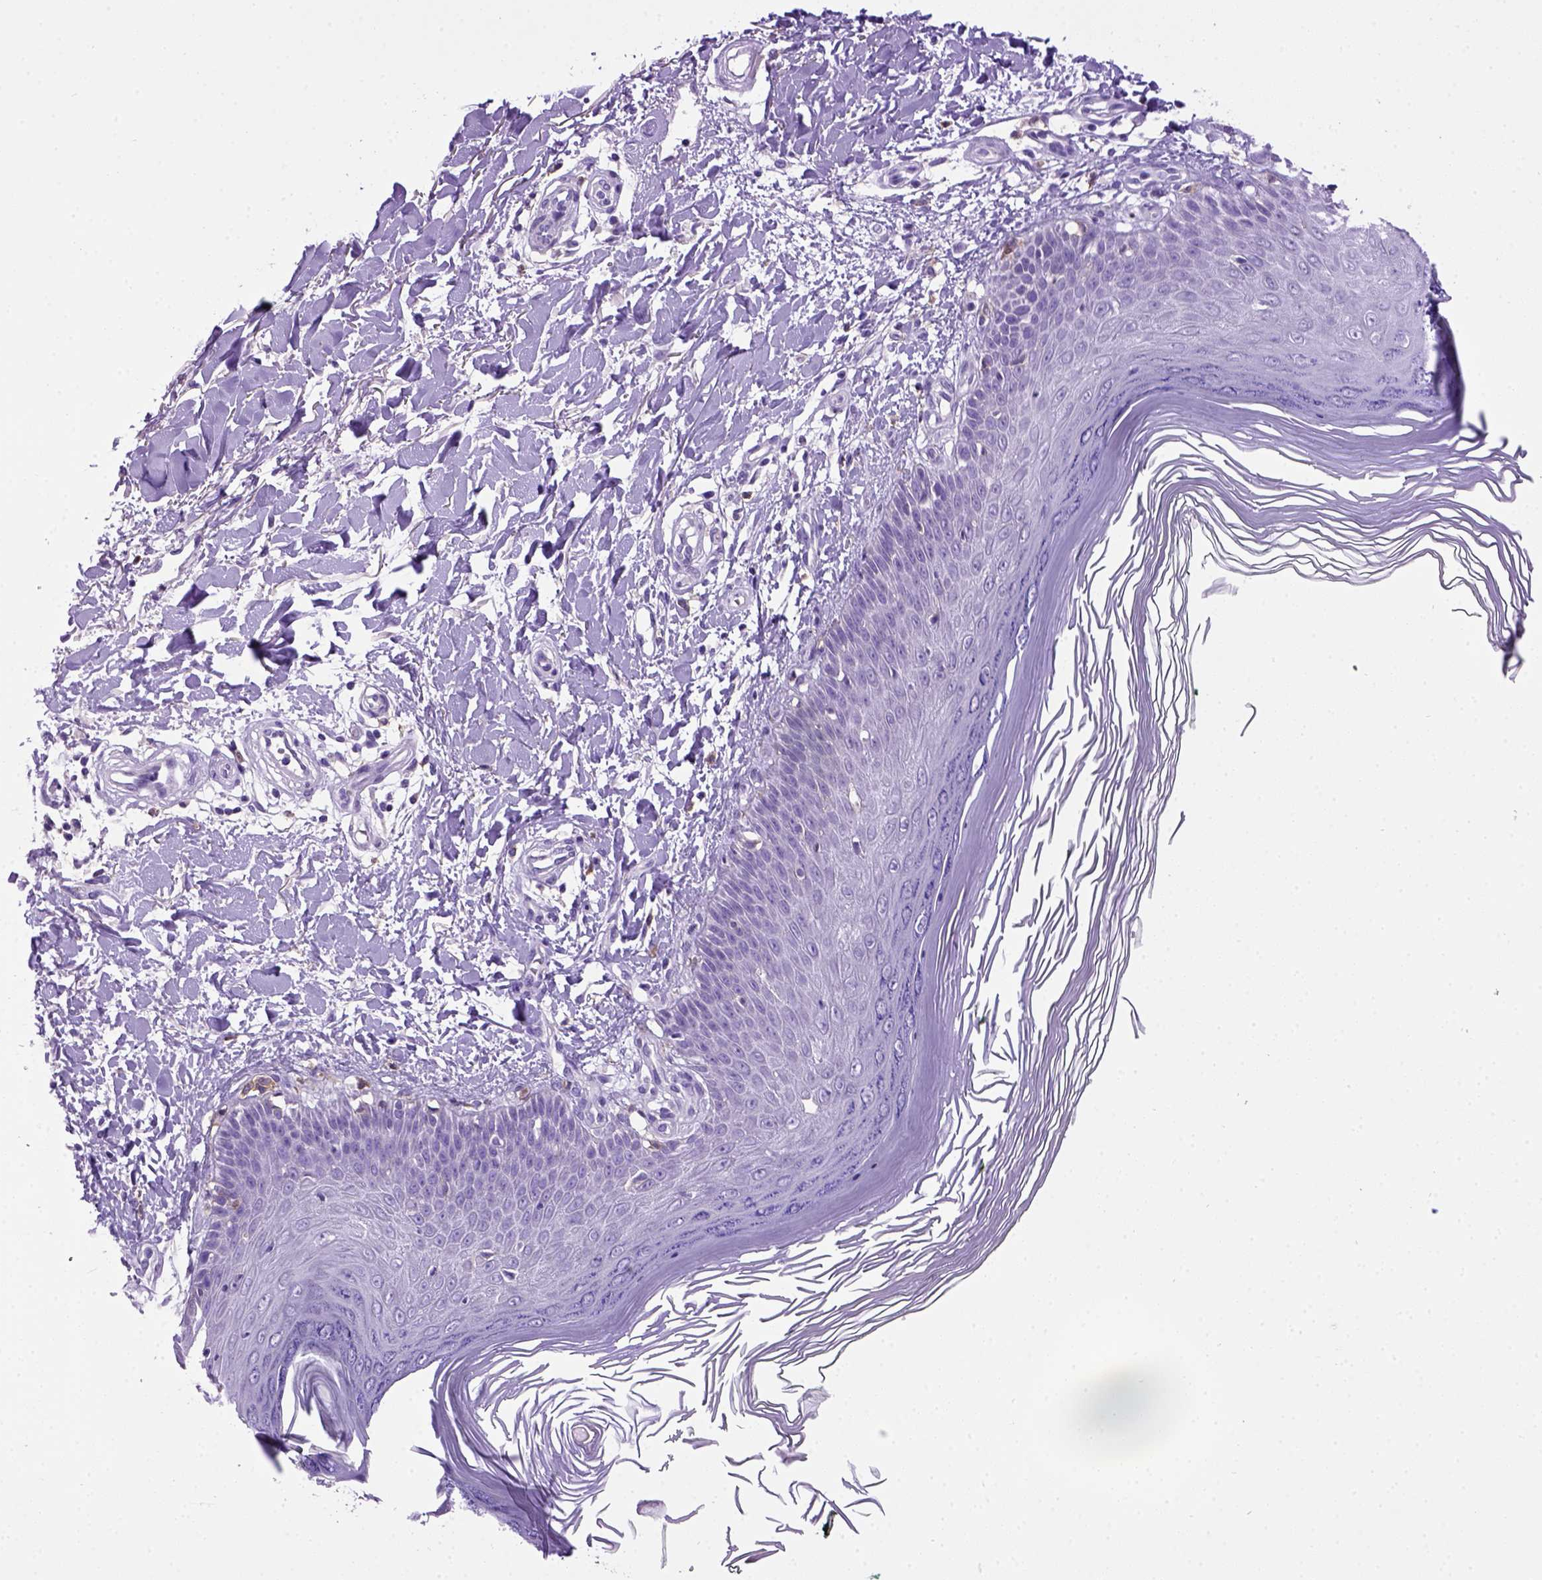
{"staining": {"intensity": "negative", "quantity": "none", "location": "none"}, "tissue": "skin", "cell_type": "Fibroblasts", "image_type": "normal", "snomed": [{"axis": "morphology", "description": "Normal tissue, NOS"}, {"axis": "topography", "description": "Skin"}], "caption": "This image is of normal skin stained with IHC to label a protein in brown with the nuclei are counter-stained blue. There is no positivity in fibroblasts.", "gene": "ITGAX", "patient": {"sex": "female", "age": 62}}